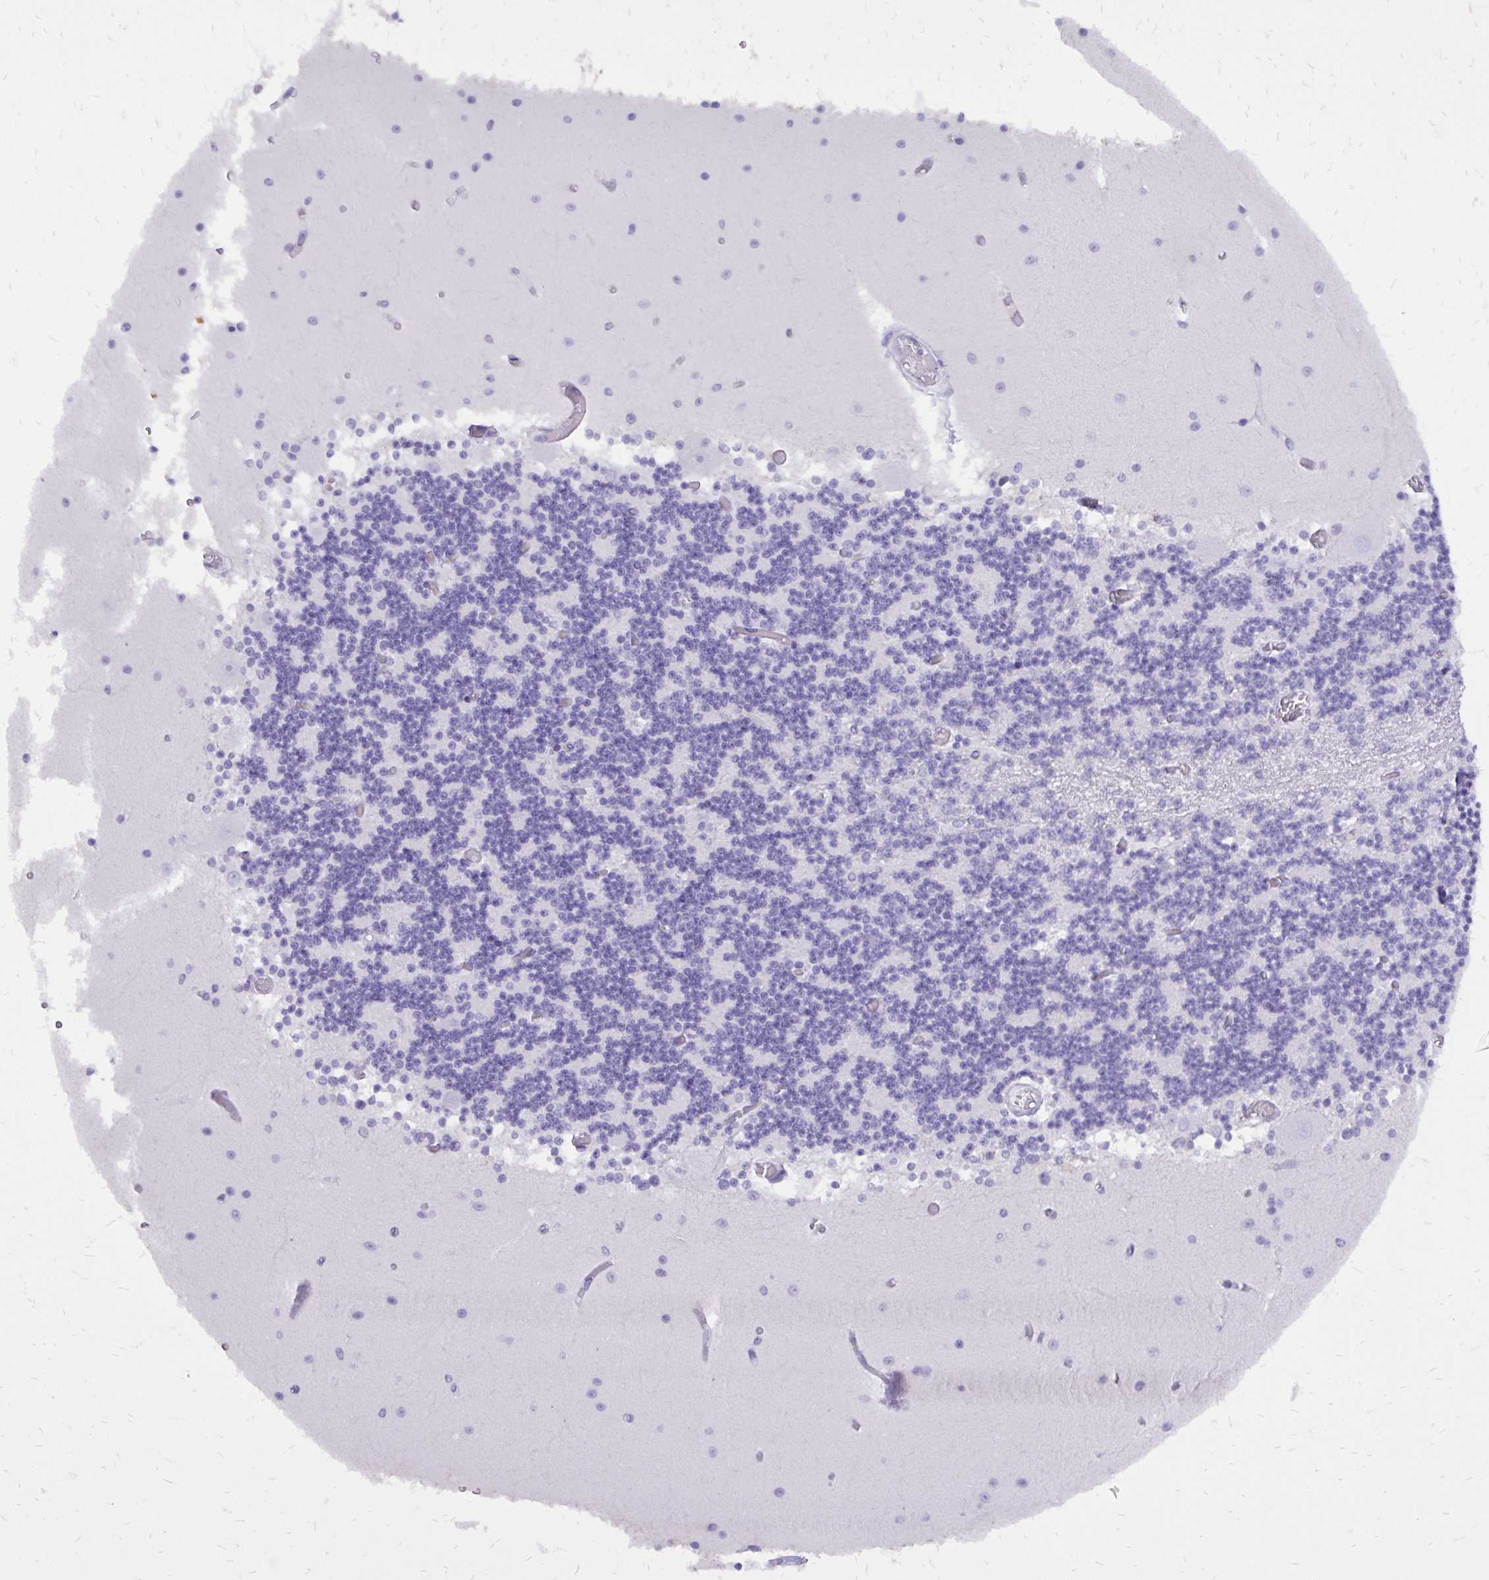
{"staining": {"intensity": "negative", "quantity": "none", "location": "none"}, "tissue": "cerebellum", "cell_type": "Cells in granular layer", "image_type": "normal", "snomed": [{"axis": "morphology", "description": "Normal tissue, NOS"}, {"axis": "topography", "description": "Cerebellum"}], "caption": "IHC image of normal cerebellum stained for a protein (brown), which reveals no staining in cells in granular layer.", "gene": "CAT", "patient": {"sex": "female", "age": 28}}